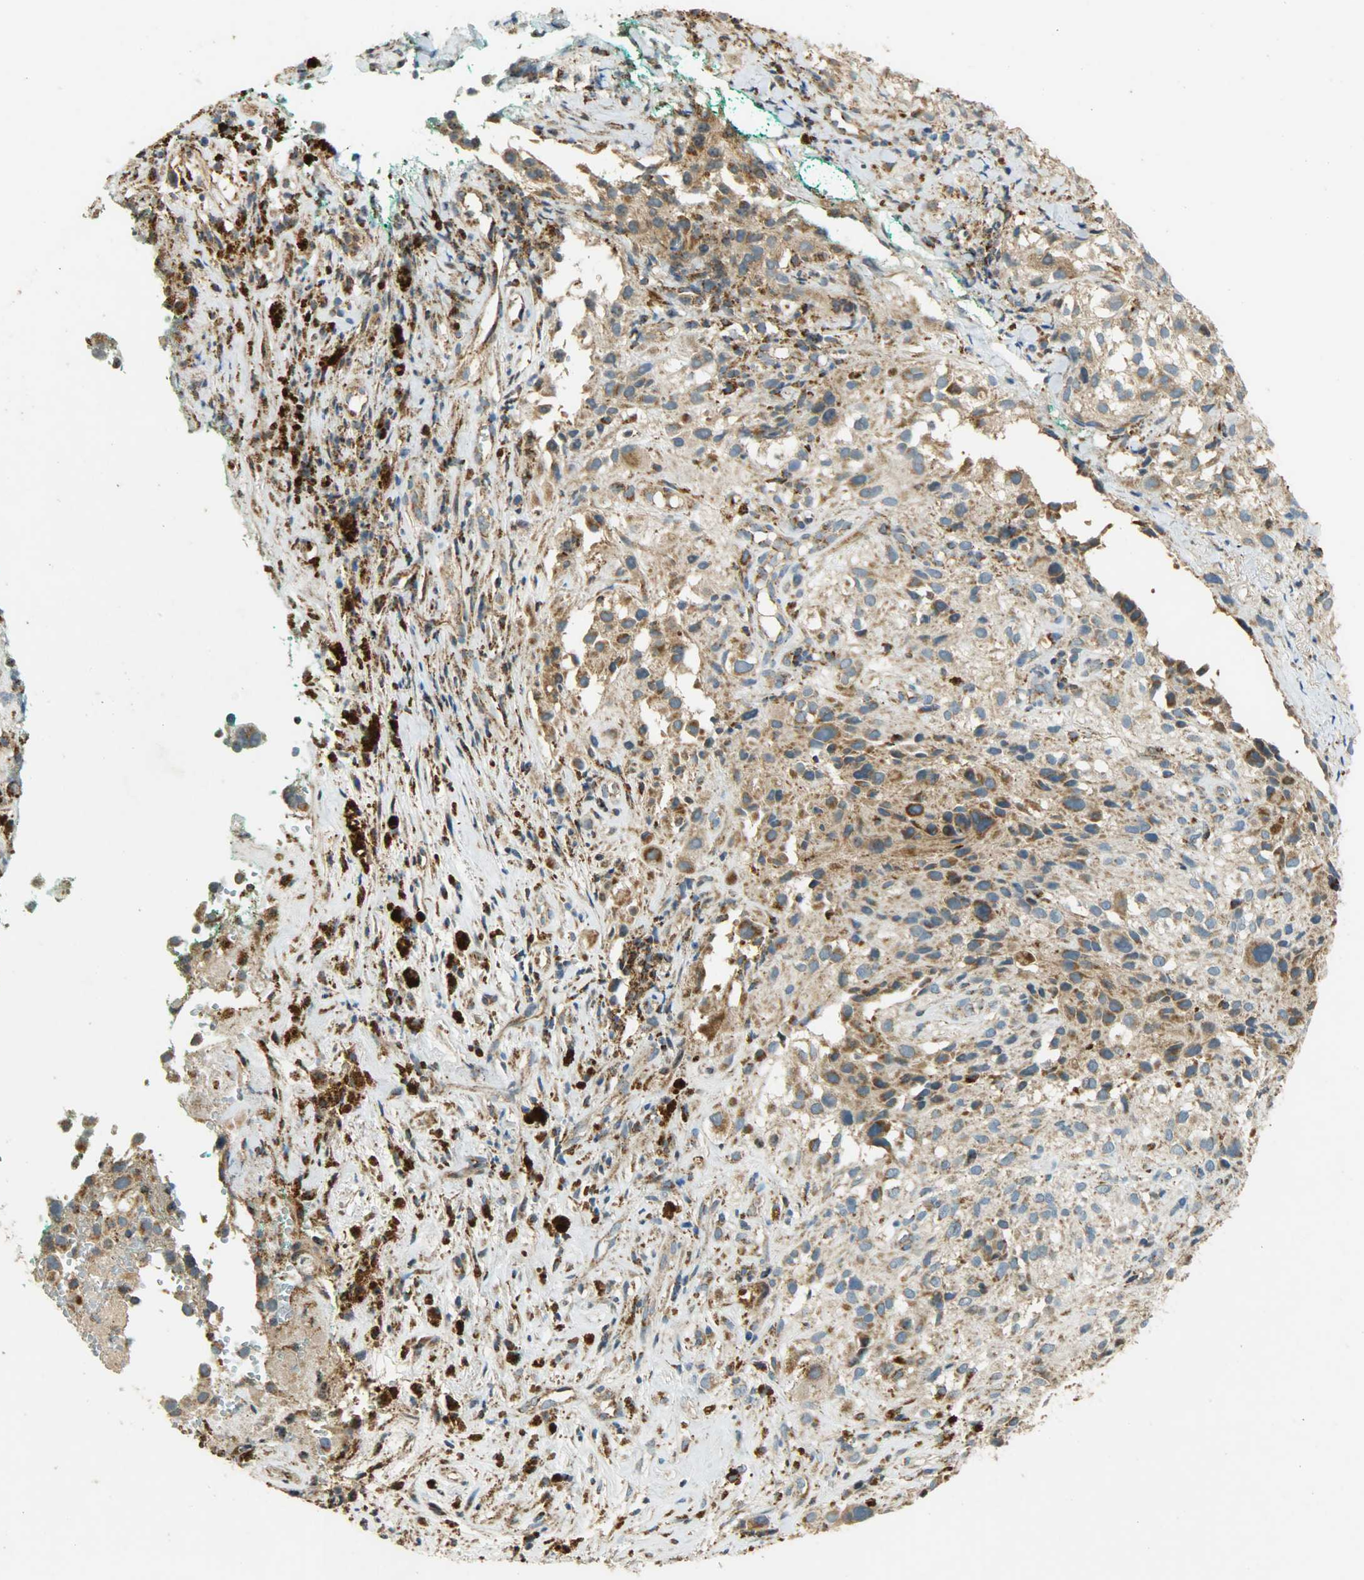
{"staining": {"intensity": "moderate", "quantity": ">75%", "location": "cytoplasmic/membranous"}, "tissue": "melanoma", "cell_type": "Tumor cells", "image_type": "cancer", "snomed": [{"axis": "morphology", "description": "Necrosis, NOS"}, {"axis": "morphology", "description": "Malignant melanoma, NOS"}, {"axis": "topography", "description": "Skin"}], "caption": "Protein staining of malignant melanoma tissue reveals moderate cytoplasmic/membranous staining in approximately >75% of tumor cells.", "gene": "HDHD5", "patient": {"sex": "female", "age": 87}}